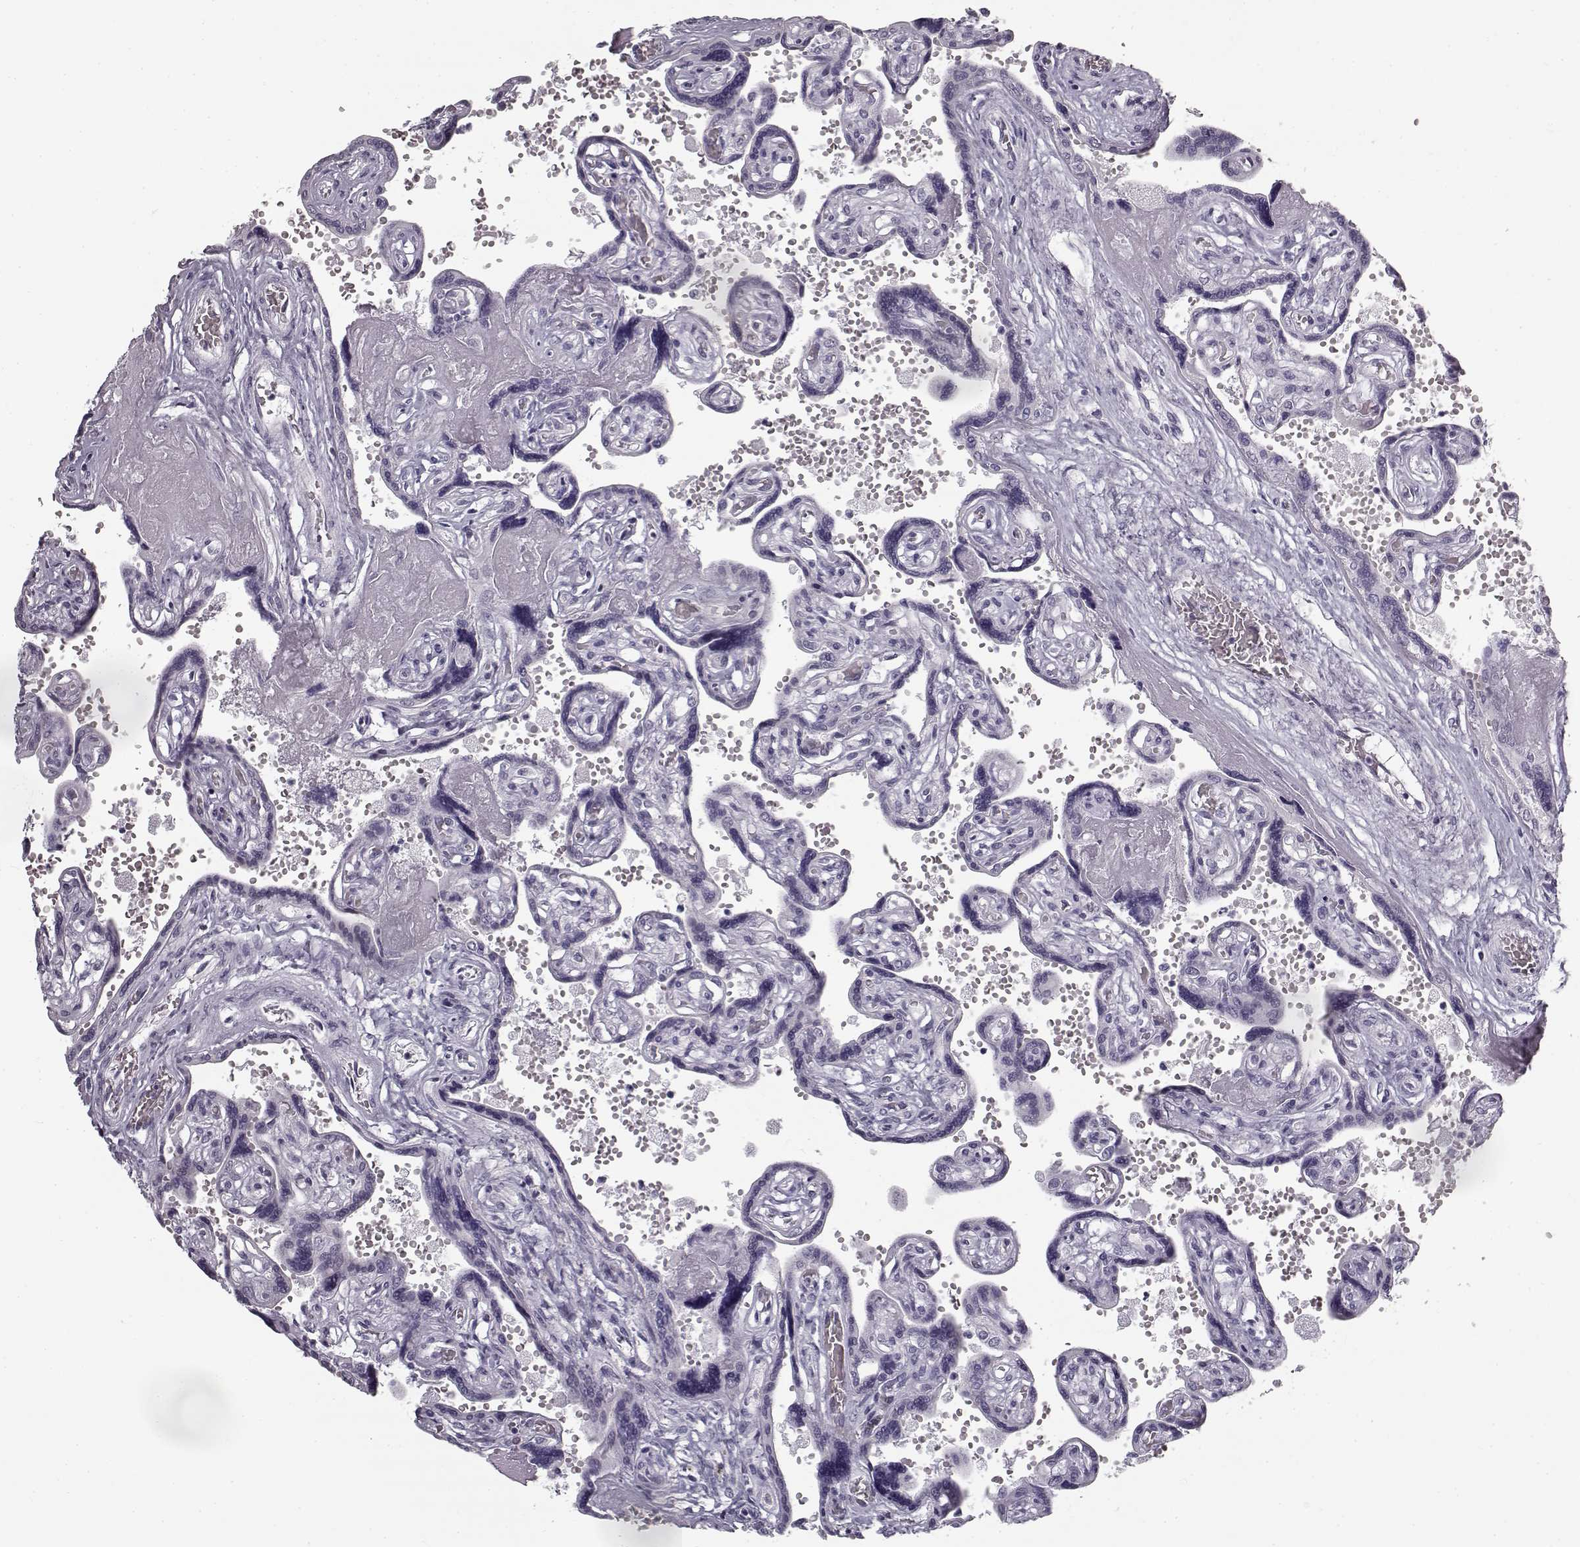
{"staining": {"intensity": "negative", "quantity": "none", "location": "none"}, "tissue": "placenta", "cell_type": "Decidual cells", "image_type": "normal", "snomed": [{"axis": "morphology", "description": "Normal tissue, NOS"}, {"axis": "topography", "description": "Placenta"}], "caption": "An image of placenta stained for a protein demonstrates no brown staining in decidual cells.", "gene": "SEMG2", "patient": {"sex": "female", "age": 32}}